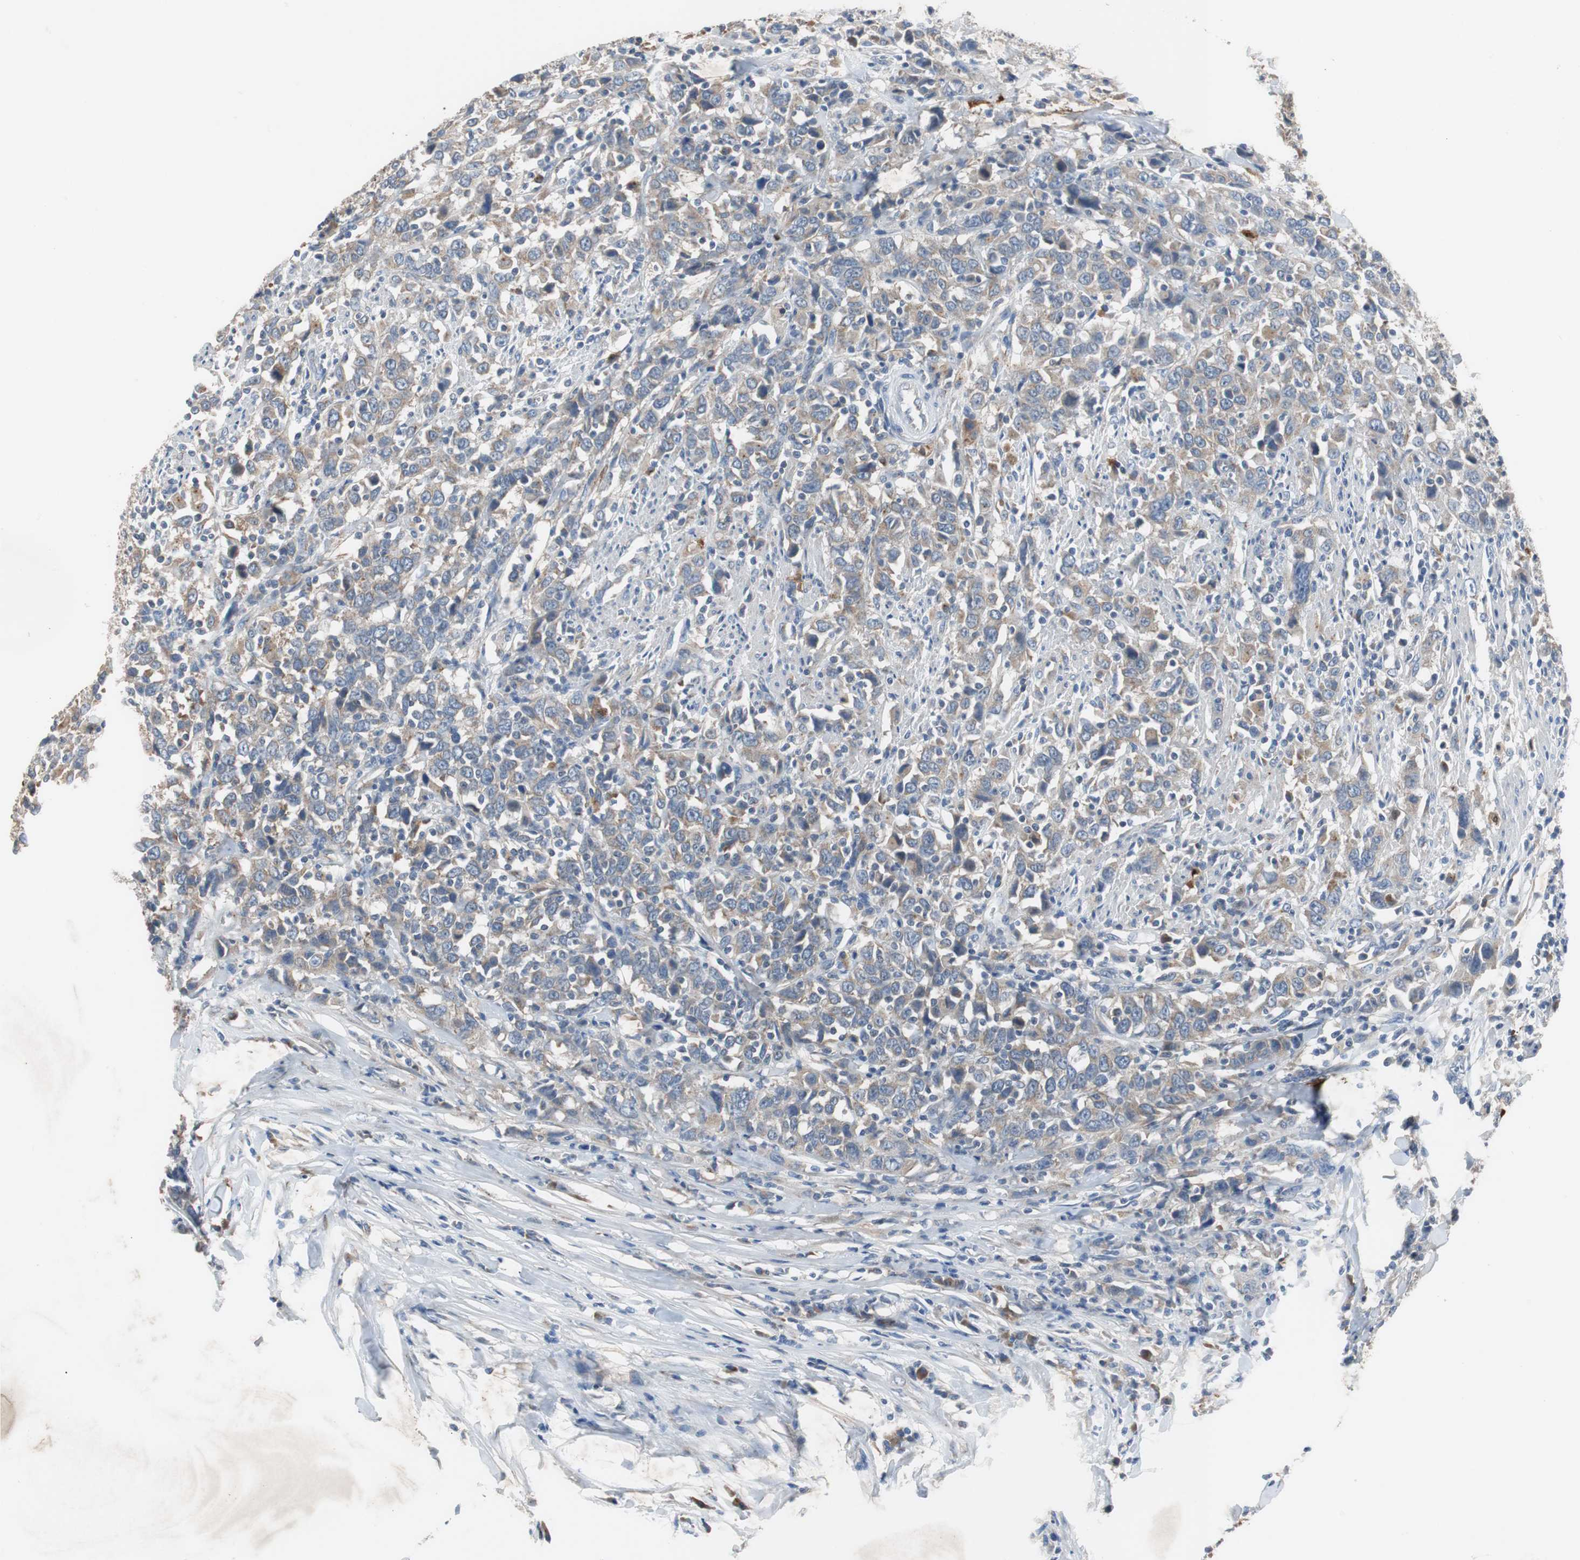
{"staining": {"intensity": "moderate", "quantity": ">75%", "location": "cytoplasmic/membranous"}, "tissue": "urothelial cancer", "cell_type": "Tumor cells", "image_type": "cancer", "snomed": [{"axis": "morphology", "description": "Urothelial carcinoma, High grade"}, {"axis": "topography", "description": "Urinary bladder"}], "caption": "Immunohistochemistry of high-grade urothelial carcinoma shows medium levels of moderate cytoplasmic/membranous staining in about >75% of tumor cells.", "gene": "CALB2", "patient": {"sex": "male", "age": 61}}